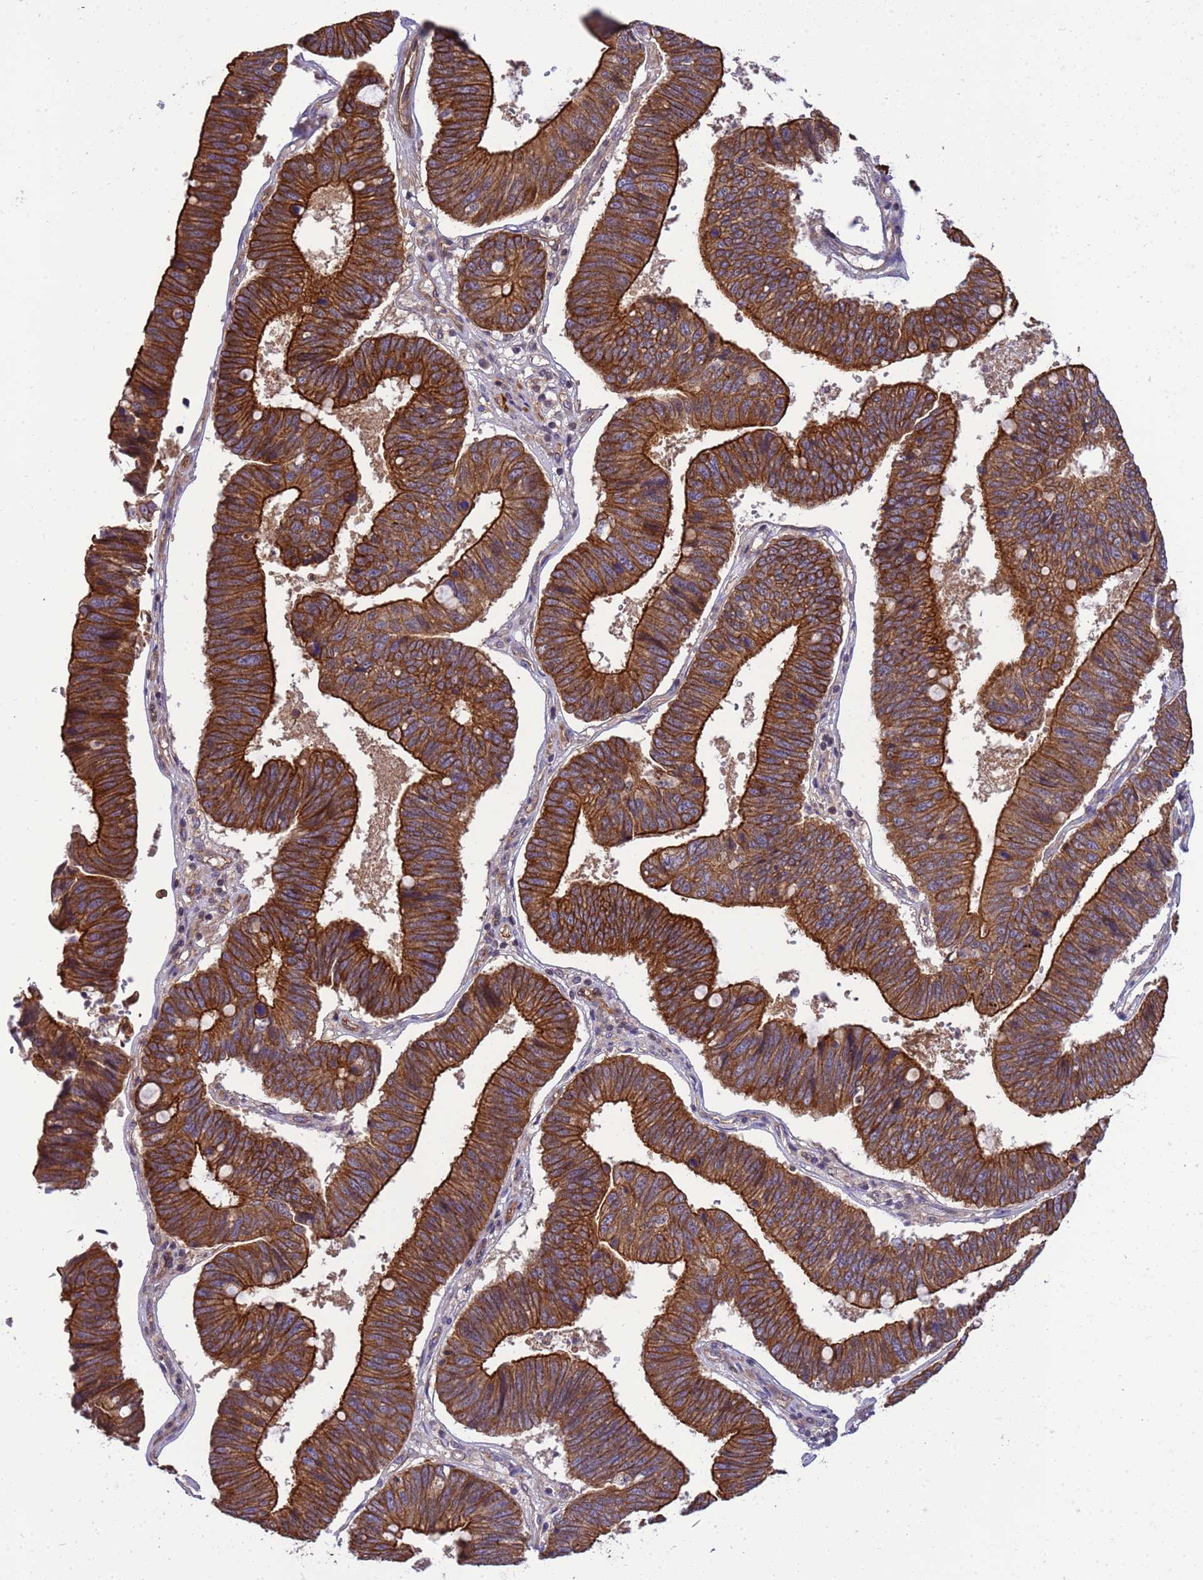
{"staining": {"intensity": "strong", "quantity": ">75%", "location": "cytoplasmic/membranous"}, "tissue": "stomach cancer", "cell_type": "Tumor cells", "image_type": "cancer", "snomed": [{"axis": "morphology", "description": "Adenocarcinoma, NOS"}, {"axis": "topography", "description": "Stomach"}], "caption": "Brown immunohistochemical staining in human adenocarcinoma (stomach) displays strong cytoplasmic/membranous positivity in approximately >75% of tumor cells.", "gene": "SMCO3", "patient": {"sex": "male", "age": 59}}